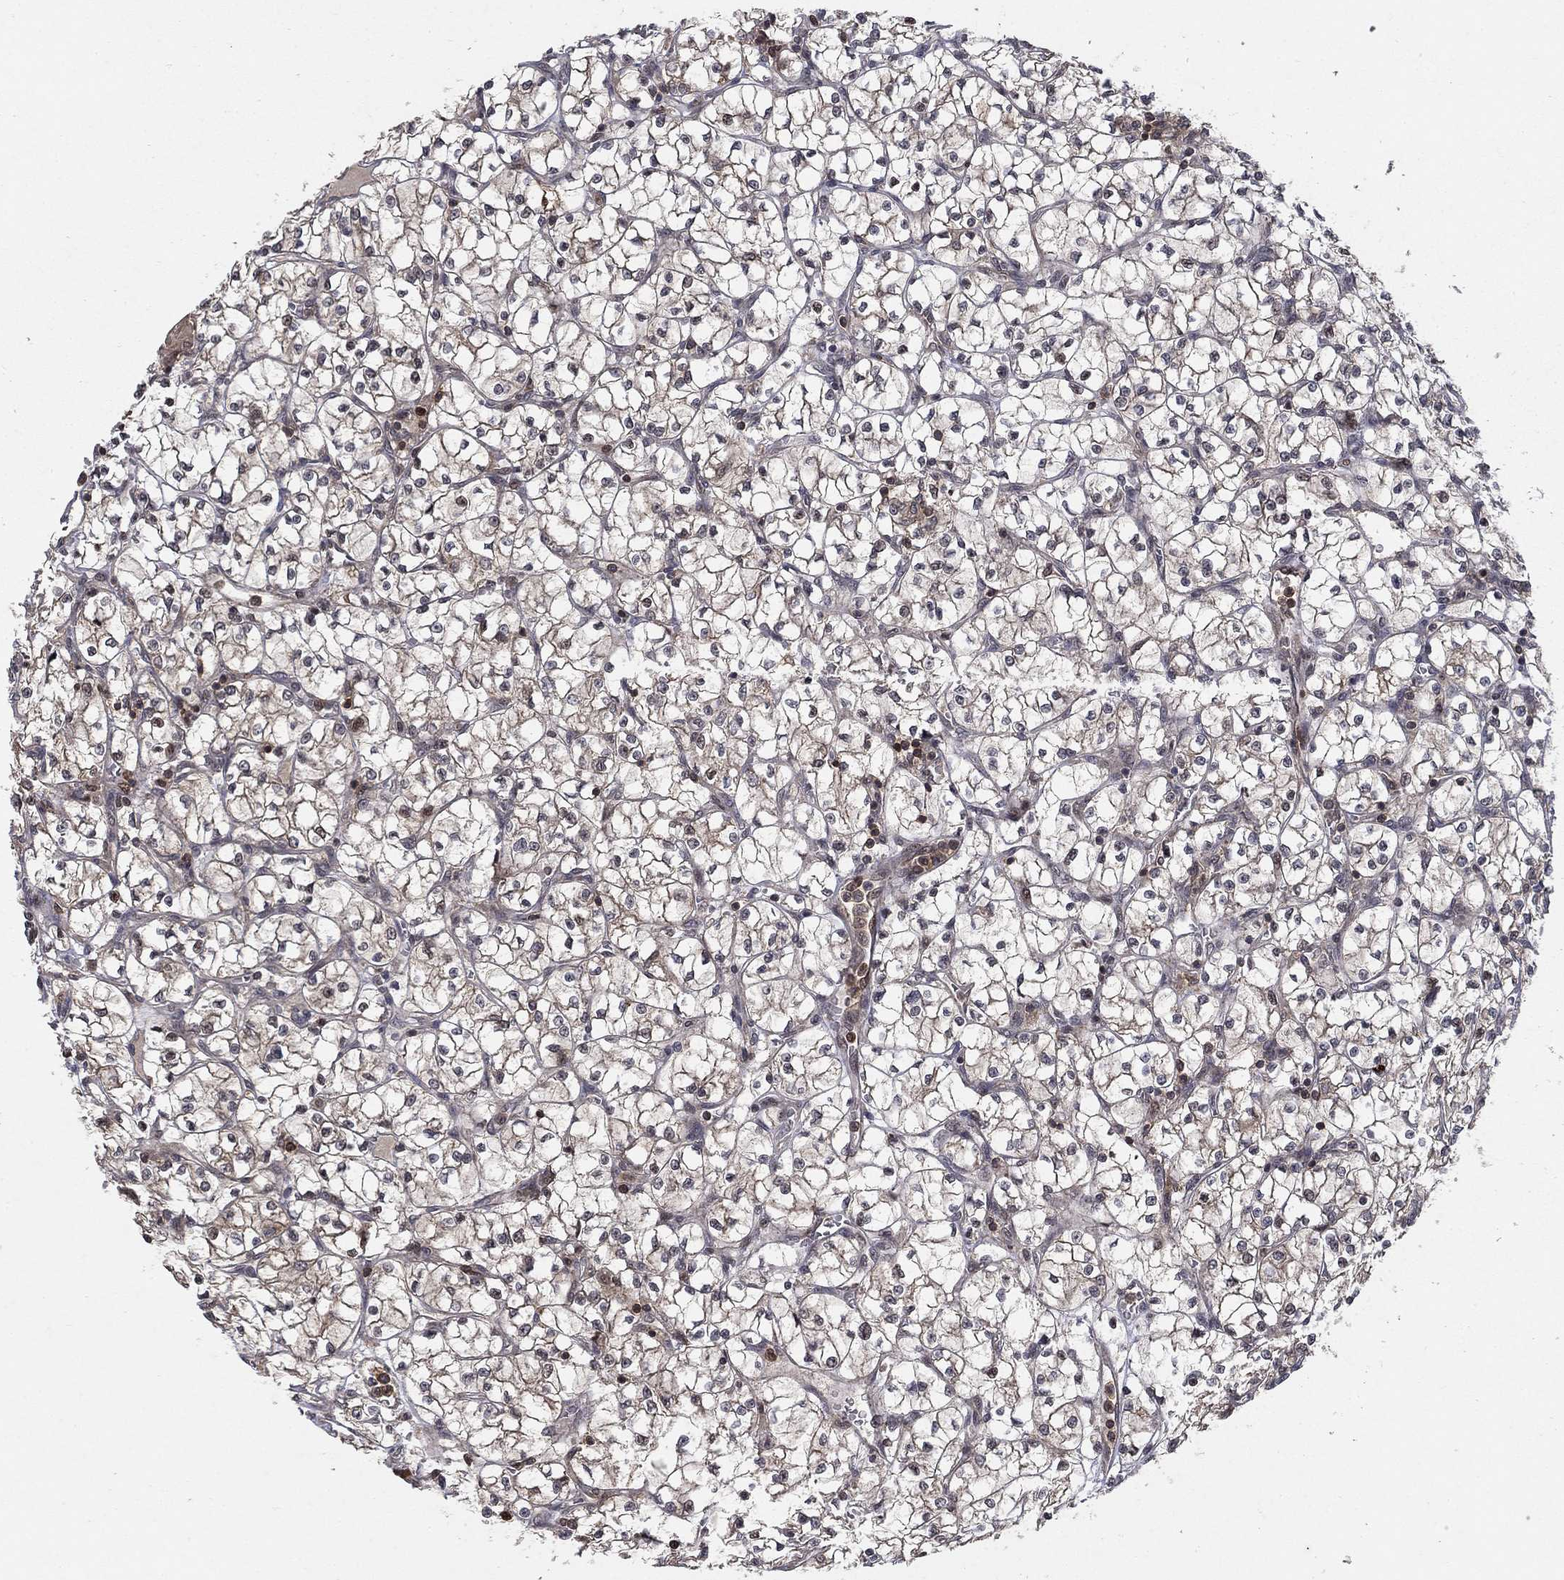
{"staining": {"intensity": "strong", "quantity": "<25%", "location": "nuclear"}, "tissue": "renal cancer", "cell_type": "Tumor cells", "image_type": "cancer", "snomed": [{"axis": "morphology", "description": "Adenocarcinoma, NOS"}, {"axis": "topography", "description": "Kidney"}], "caption": "The histopathology image shows a brown stain indicating the presence of a protein in the nuclear of tumor cells in renal cancer.", "gene": "CCDC66", "patient": {"sex": "female", "age": 64}}